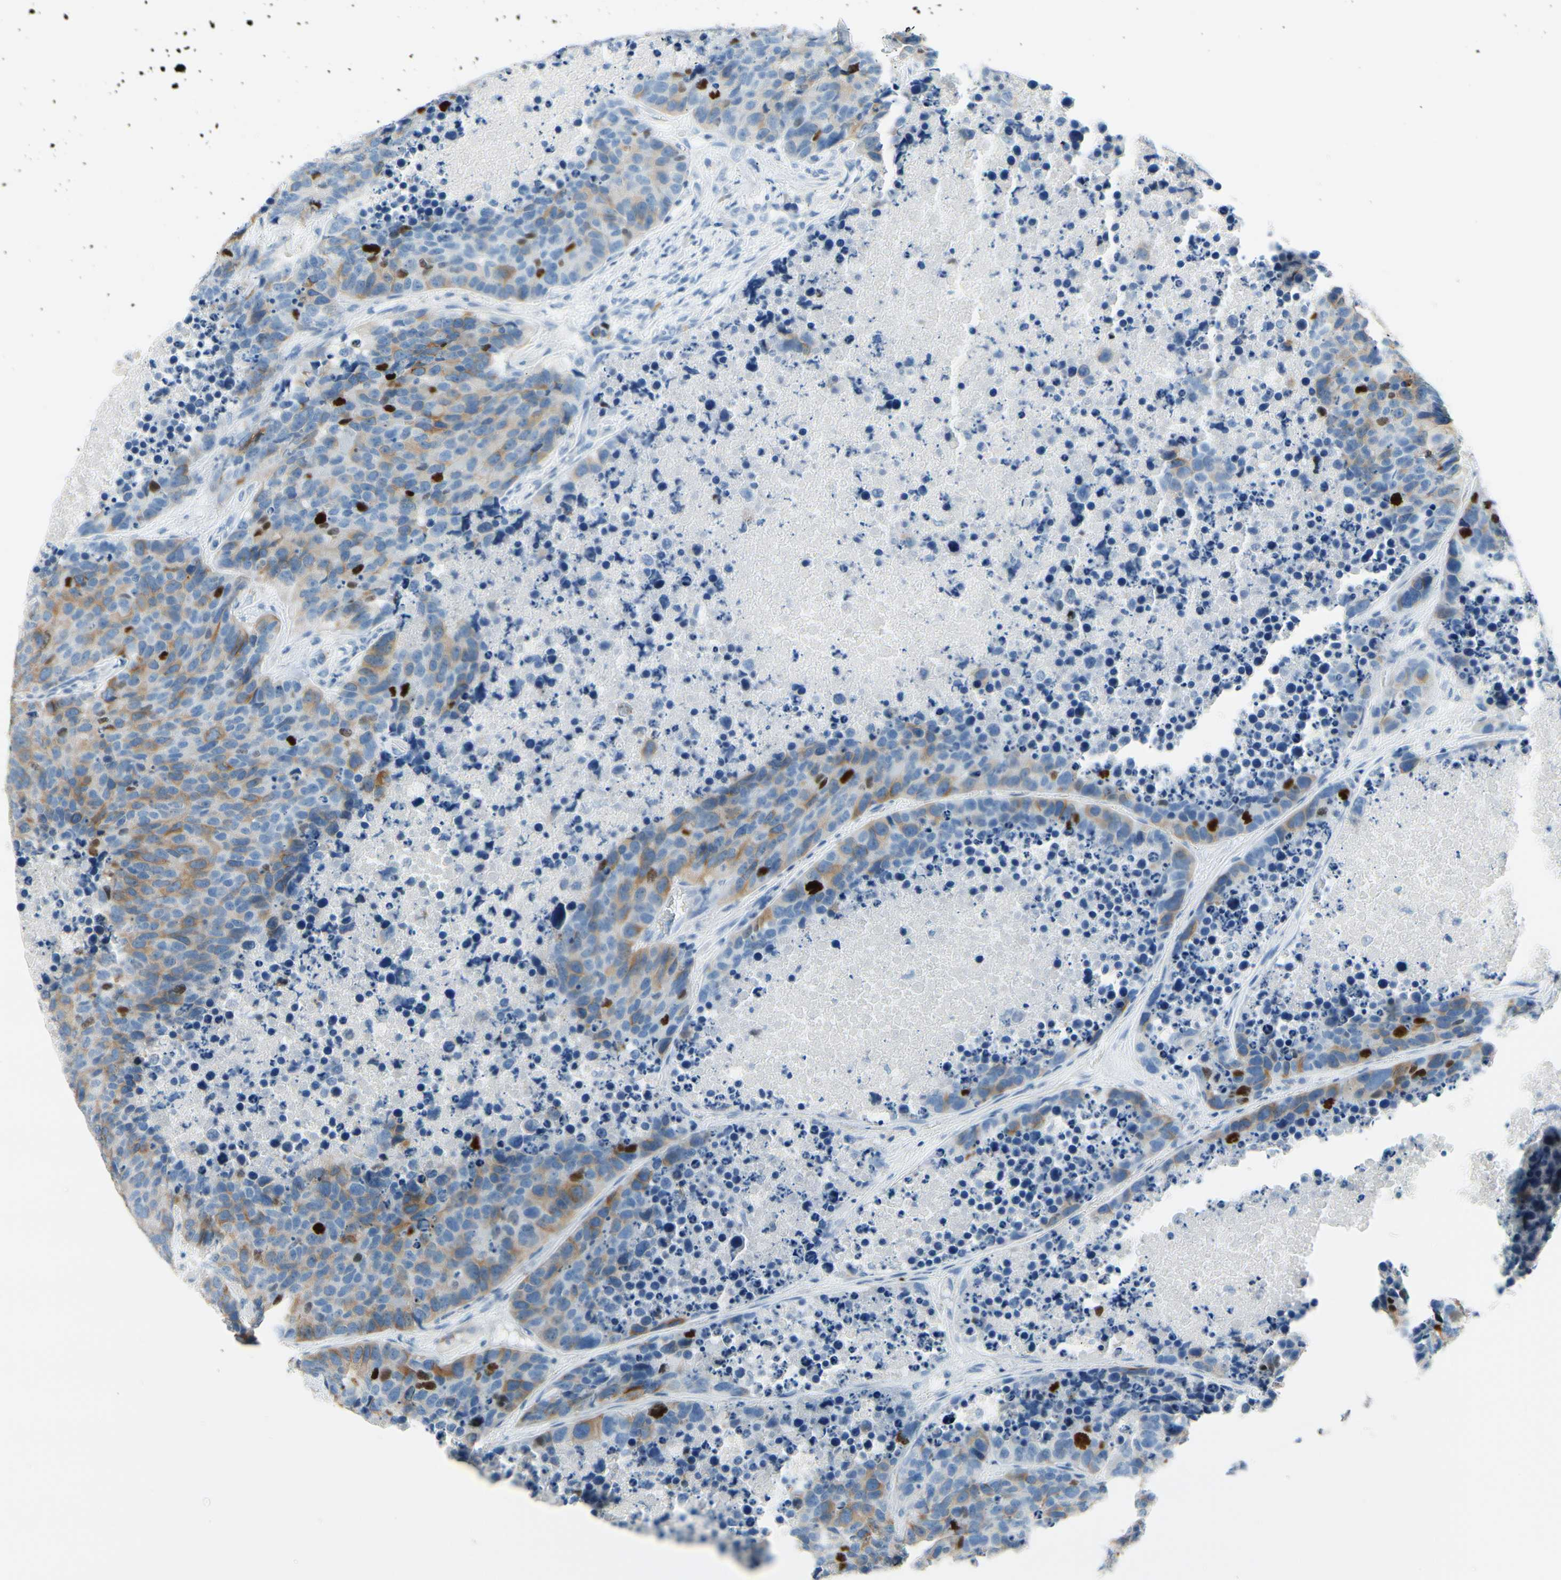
{"staining": {"intensity": "moderate", "quantity": "25%-75%", "location": "cytoplasmic/membranous"}, "tissue": "carcinoid", "cell_type": "Tumor cells", "image_type": "cancer", "snomed": [{"axis": "morphology", "description": "Carcinoid, malignant, NOS"}, {"axis": "topography", "description": "Lung"}], "caption": "This is an image of immunohistochemistry staining of carcinoid, which shows moderate expression in the cytoplasmic/membranous of tumor cells.", "gene": "CKAP2", "patient": {"sex": "male", "age": 60}}